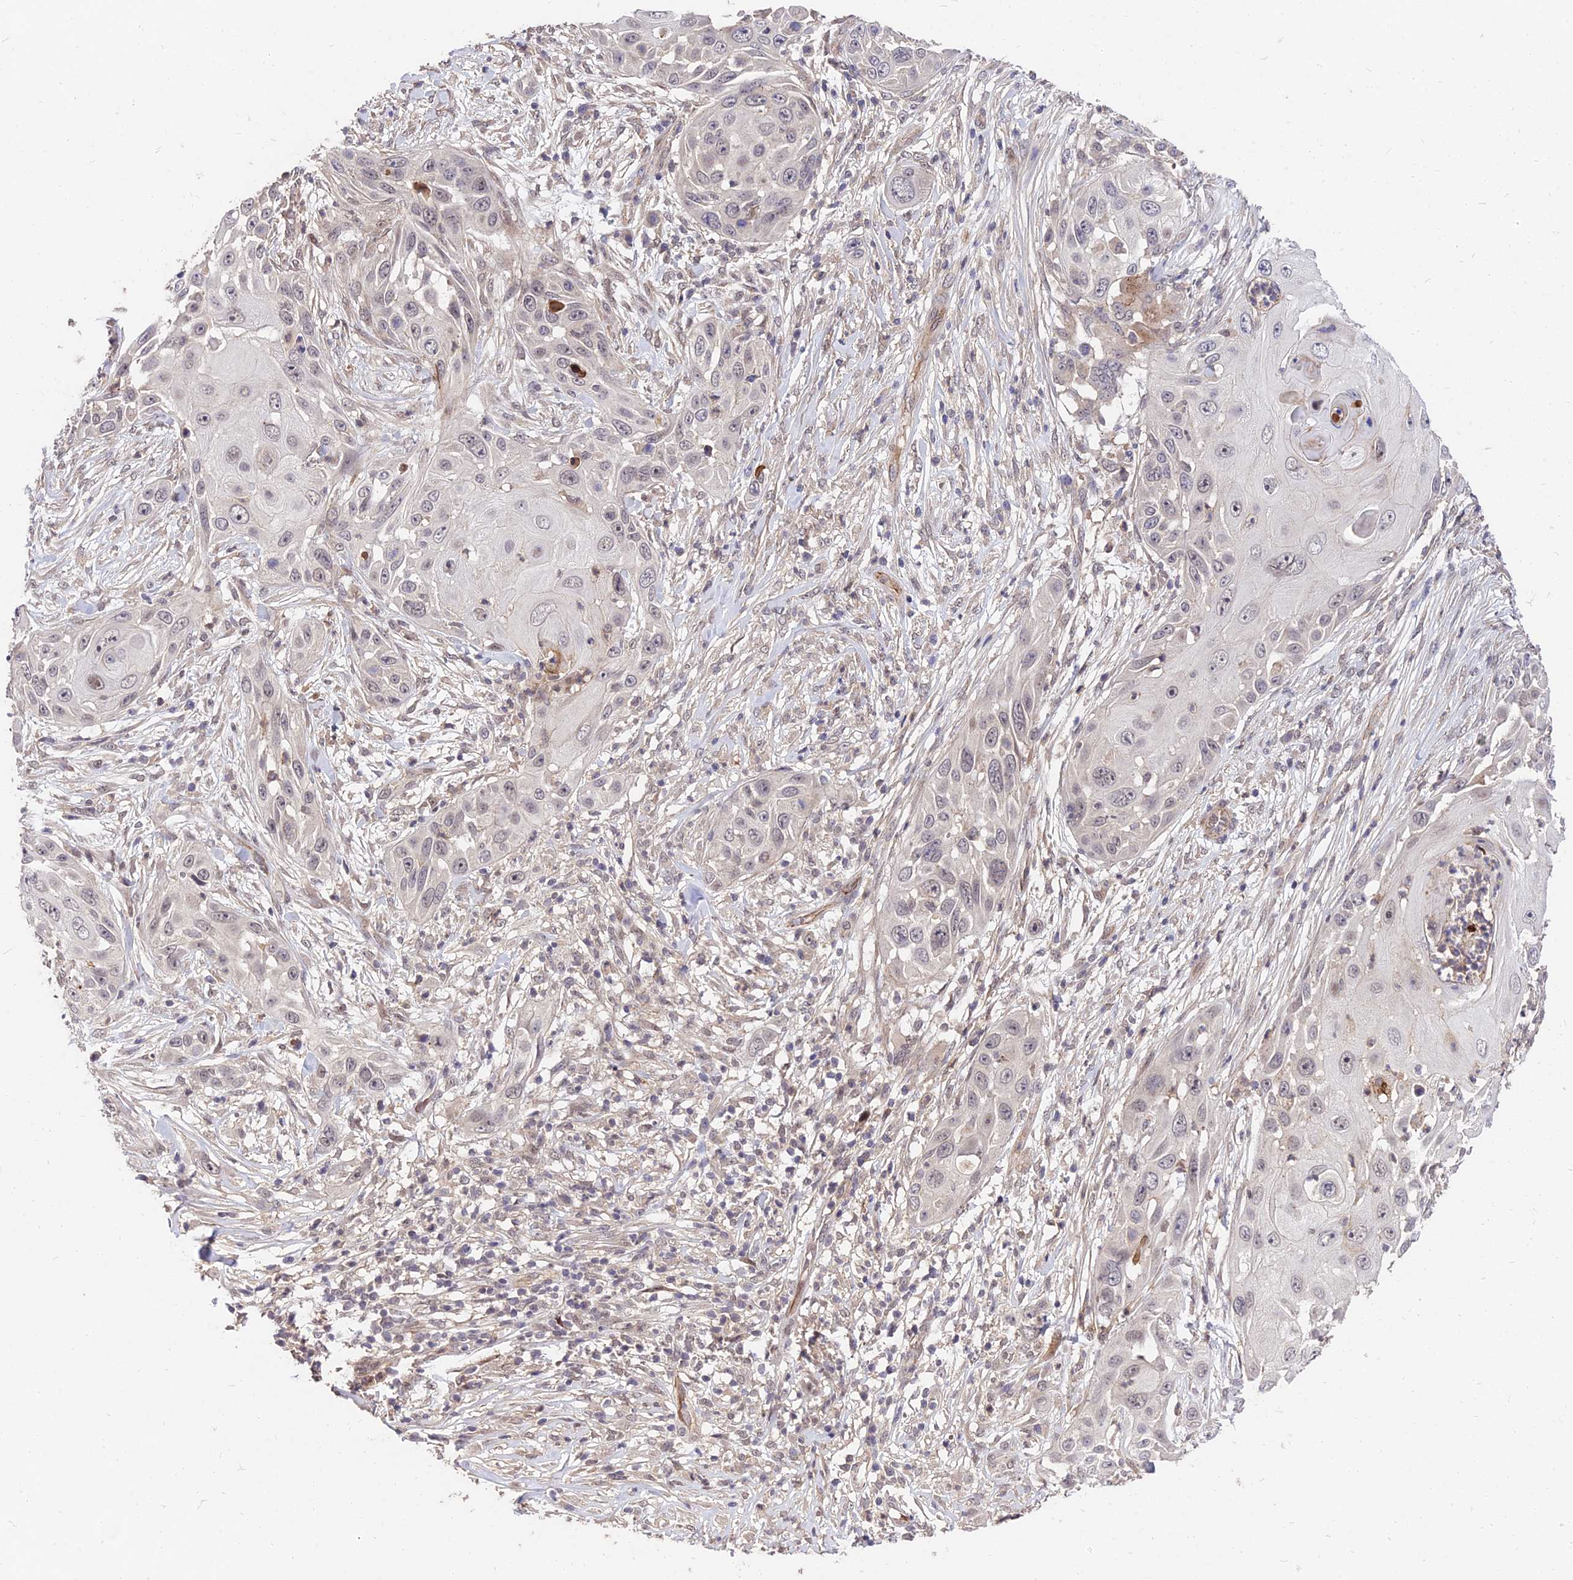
{"staining": {"intensity": "negative", "quantity": "none", "location": "none"}, "tissue": "skin cancer", "cell_type": "Tumor cells", "image_type": "cancer", "snomed": [{"axis": "morphology", "description": "Squamous cell carcinoma, NOS"}, {"axis": "topography", "description": "Skin"}], "caption": "Micrograph shows no significant protein staining in tumor cells of skin cancer.", "gene": "ZNF85", "patient": {"sex": "female", "age": 44}}